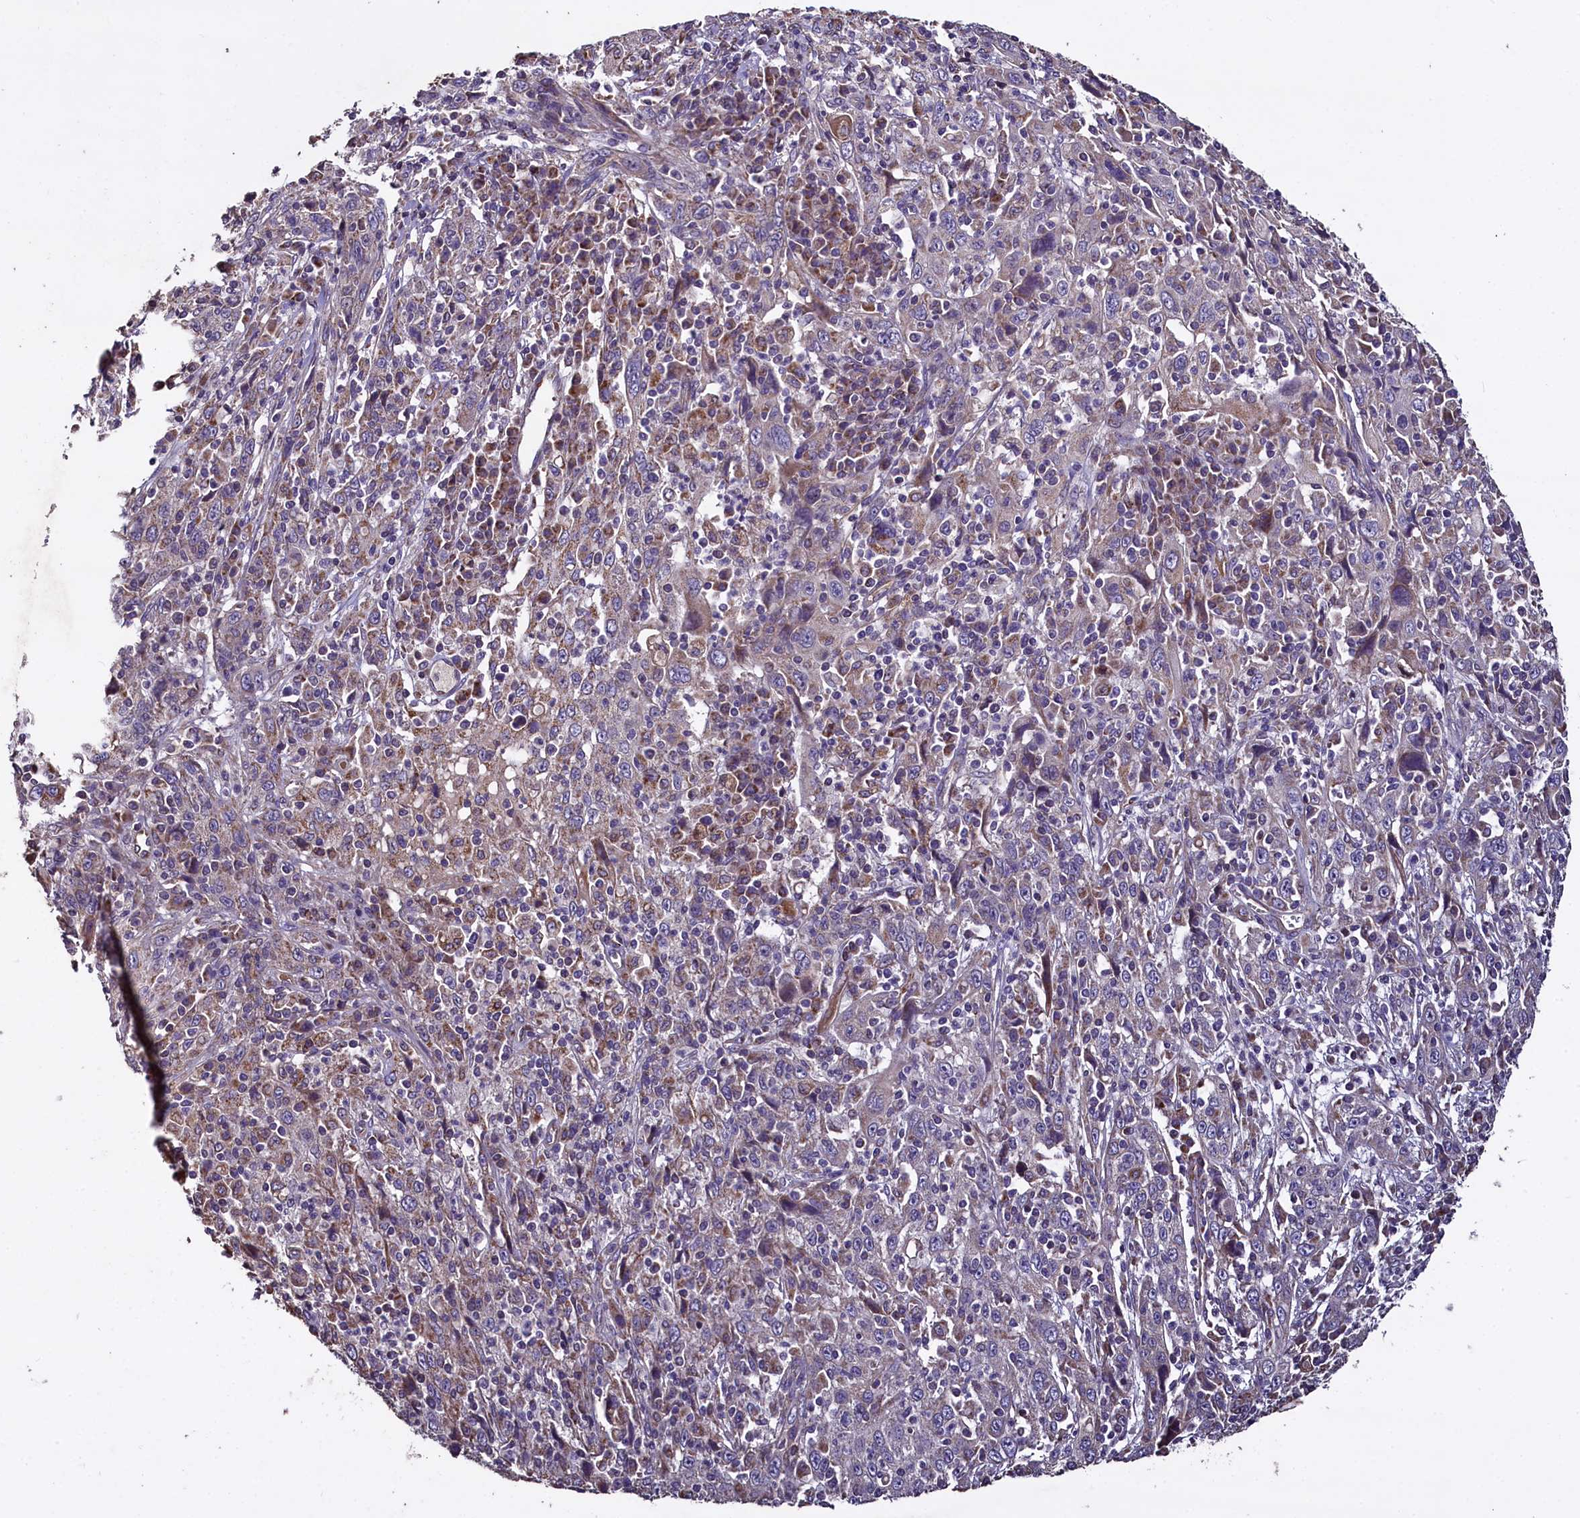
{"staining": {"intensity": "negative", "quantity": "none", "location": "none"}, "tissue": "cervical cancer", "cell_type": "Tumor cells", "image_type": "cancer", "snomed": [{"axis": "morphology", "description": "Squamous cell carcinoma, NOS"}, {"axis": "topography", "description": "Cervix"}], "caption": "Immunohistochemistry (IHC) of squamous cell carcinoma (cervical) shows no staining in tumor cells.", "gene": "COQ9", "patient": {"sex": "female", "age": 46}}